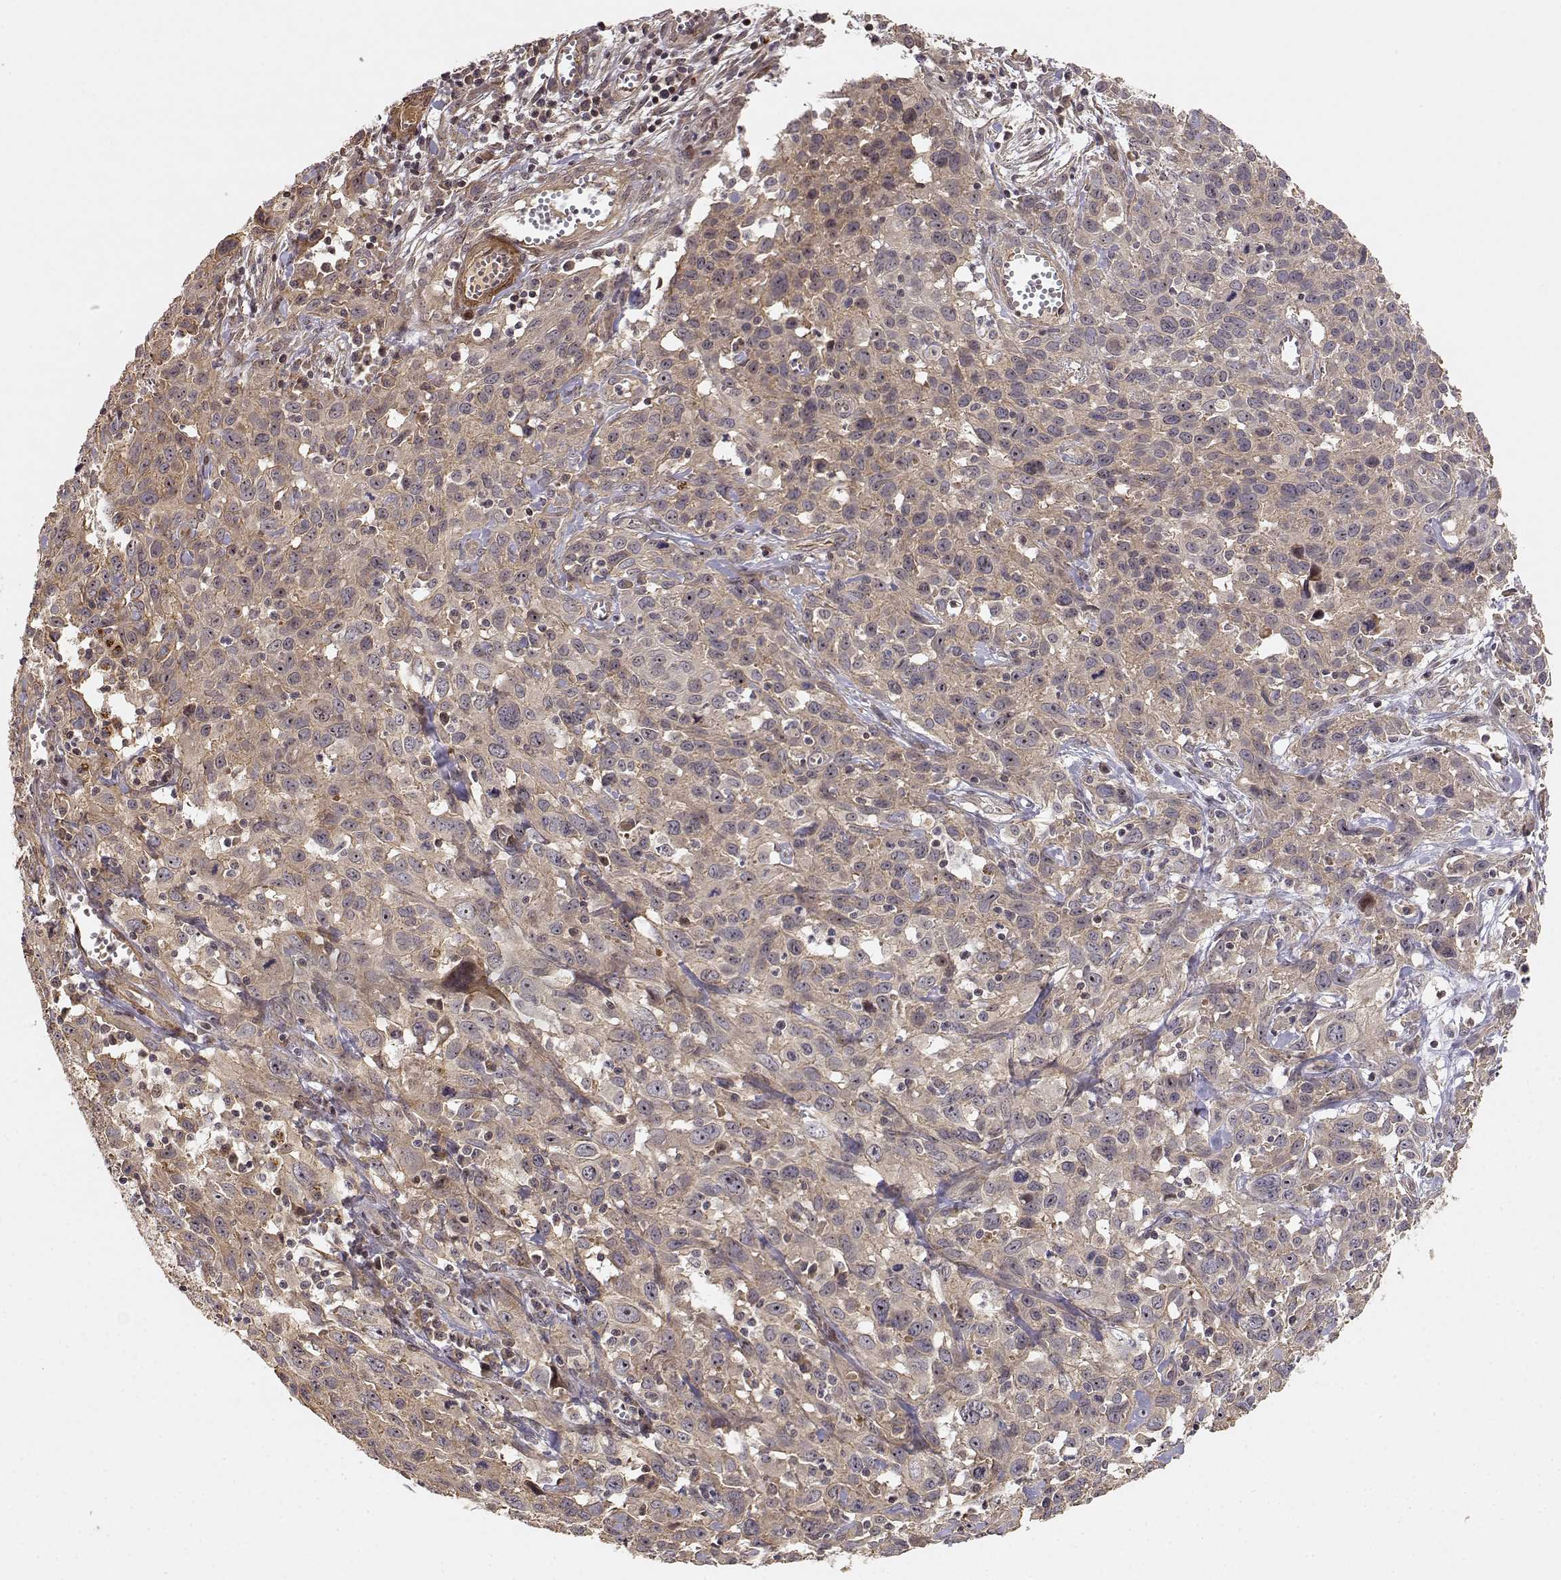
{"staining": {"intensity": "weak", "quantity": ">75%", "location": "cytoplasmic/membranous"}, "tissue": "cervical cancer", "cell_type": "Tumor cells", "image_type": "cancer", "snomed": [{"axis": "morphology", "description": "Squamous cell carcinoma, NOS"}, {"axis": "topography", "description": "Cervix"}], "caption": "Immunohistochemistry of human cervical cancer (squamous cell carcinoma) shows low levels of weak cytoplasmic/membranous expression in approximately >75% of tumor cells.", "gene": "PICK1", "patient": {"sex": "female", "age": 38}}